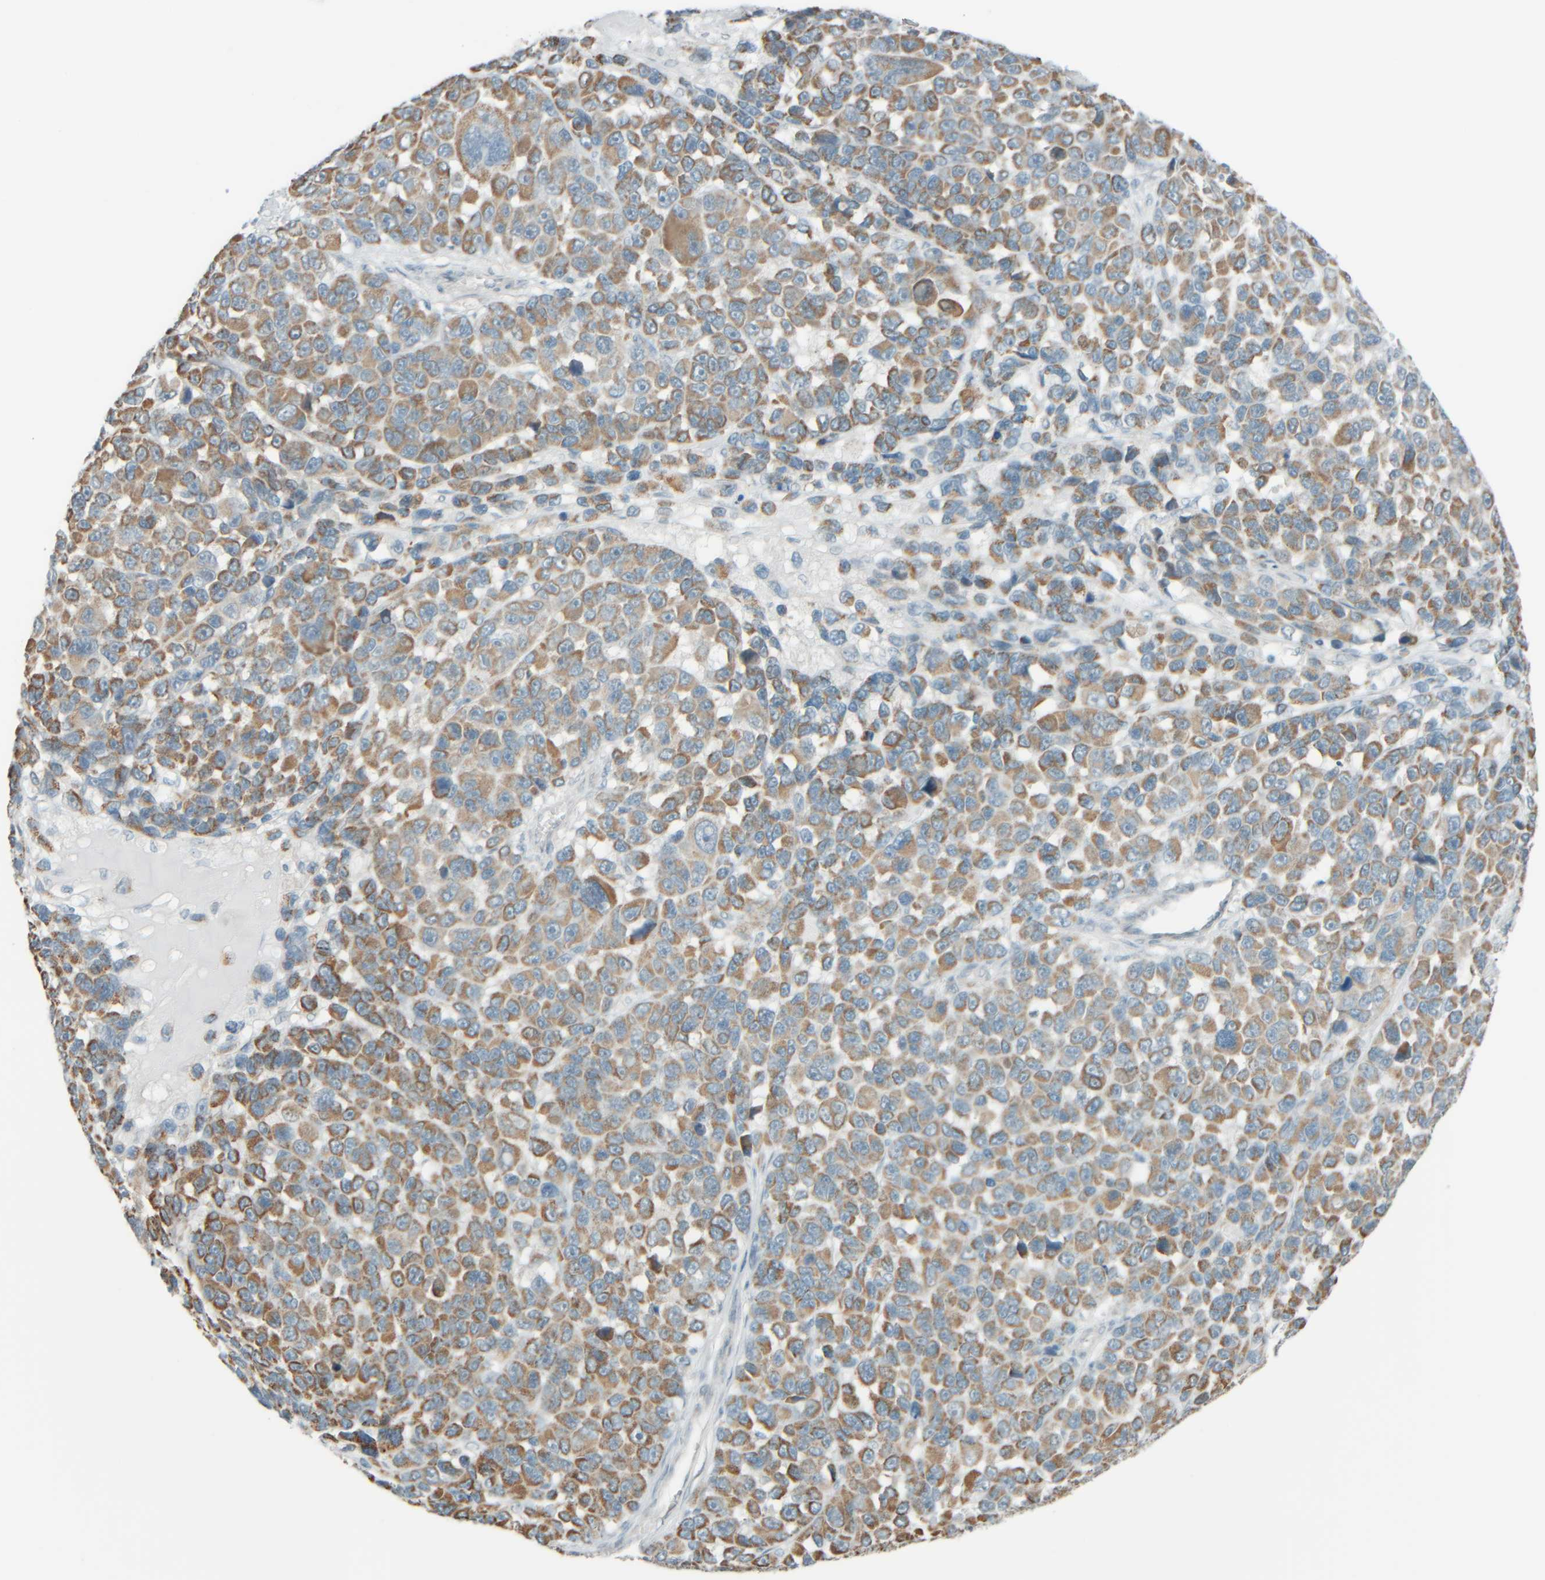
{"staining": {"intensity": "moderate", "quantity": ">75%", "location": "cytoplasmic/membranous"}, "tissue": "melanoma", "cell_type": "Tumor cells", "image_type": "cancer", "snomed": [{"axis": "morphology", "description": "Malignant melanoma, NOS"}, {"axis": "topography", "description": "Skin"}], "caption": "This is a photomicrograph of immunohistochemistry (IHC) staining of melanoma, which shows moderate staining in the cytoplasmic/membranous of tumor cells.", "gene": "PTGES3L-AARSD1", "patient": {"sex": "male", "age": 53}}